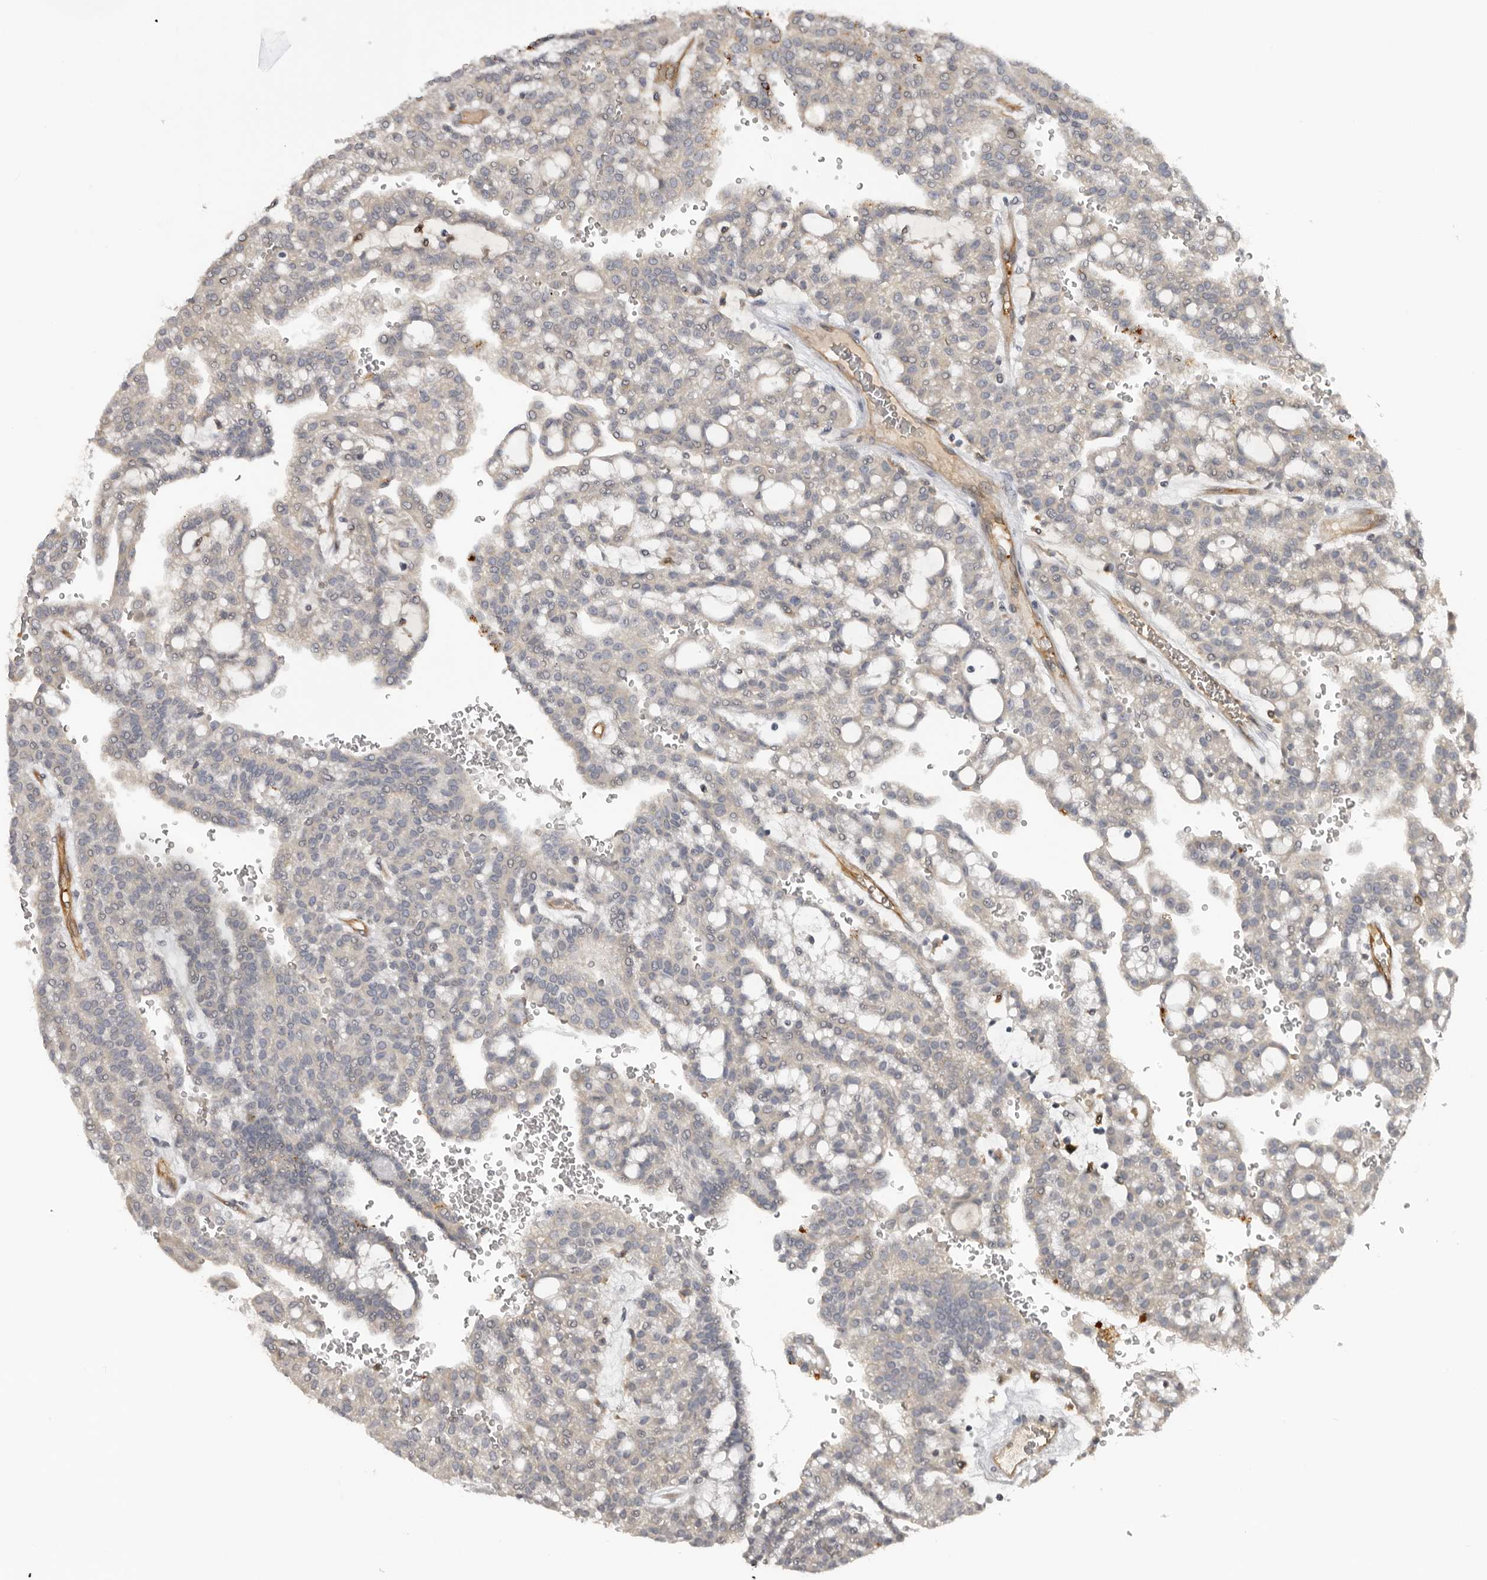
{"staining": {"intensity": "negative", "quantity": "none", "location": "none"}, "tissue": "renal cancer", "cell_type": "Tumor cells", "image_type": "cancer", "snomed": [{"axis": "morphology", "description": "Adenocarcinoma, NOS"}, {"axis": "topography", "description": "Kidney"}], "caption": "A high-resolution micrograph shows IHC staining of adenocarcinoma (renal), which shows no significant staining in tumor cells.", "gene": "CDCA8", "patient": {"sex": "male", "age": 63}}